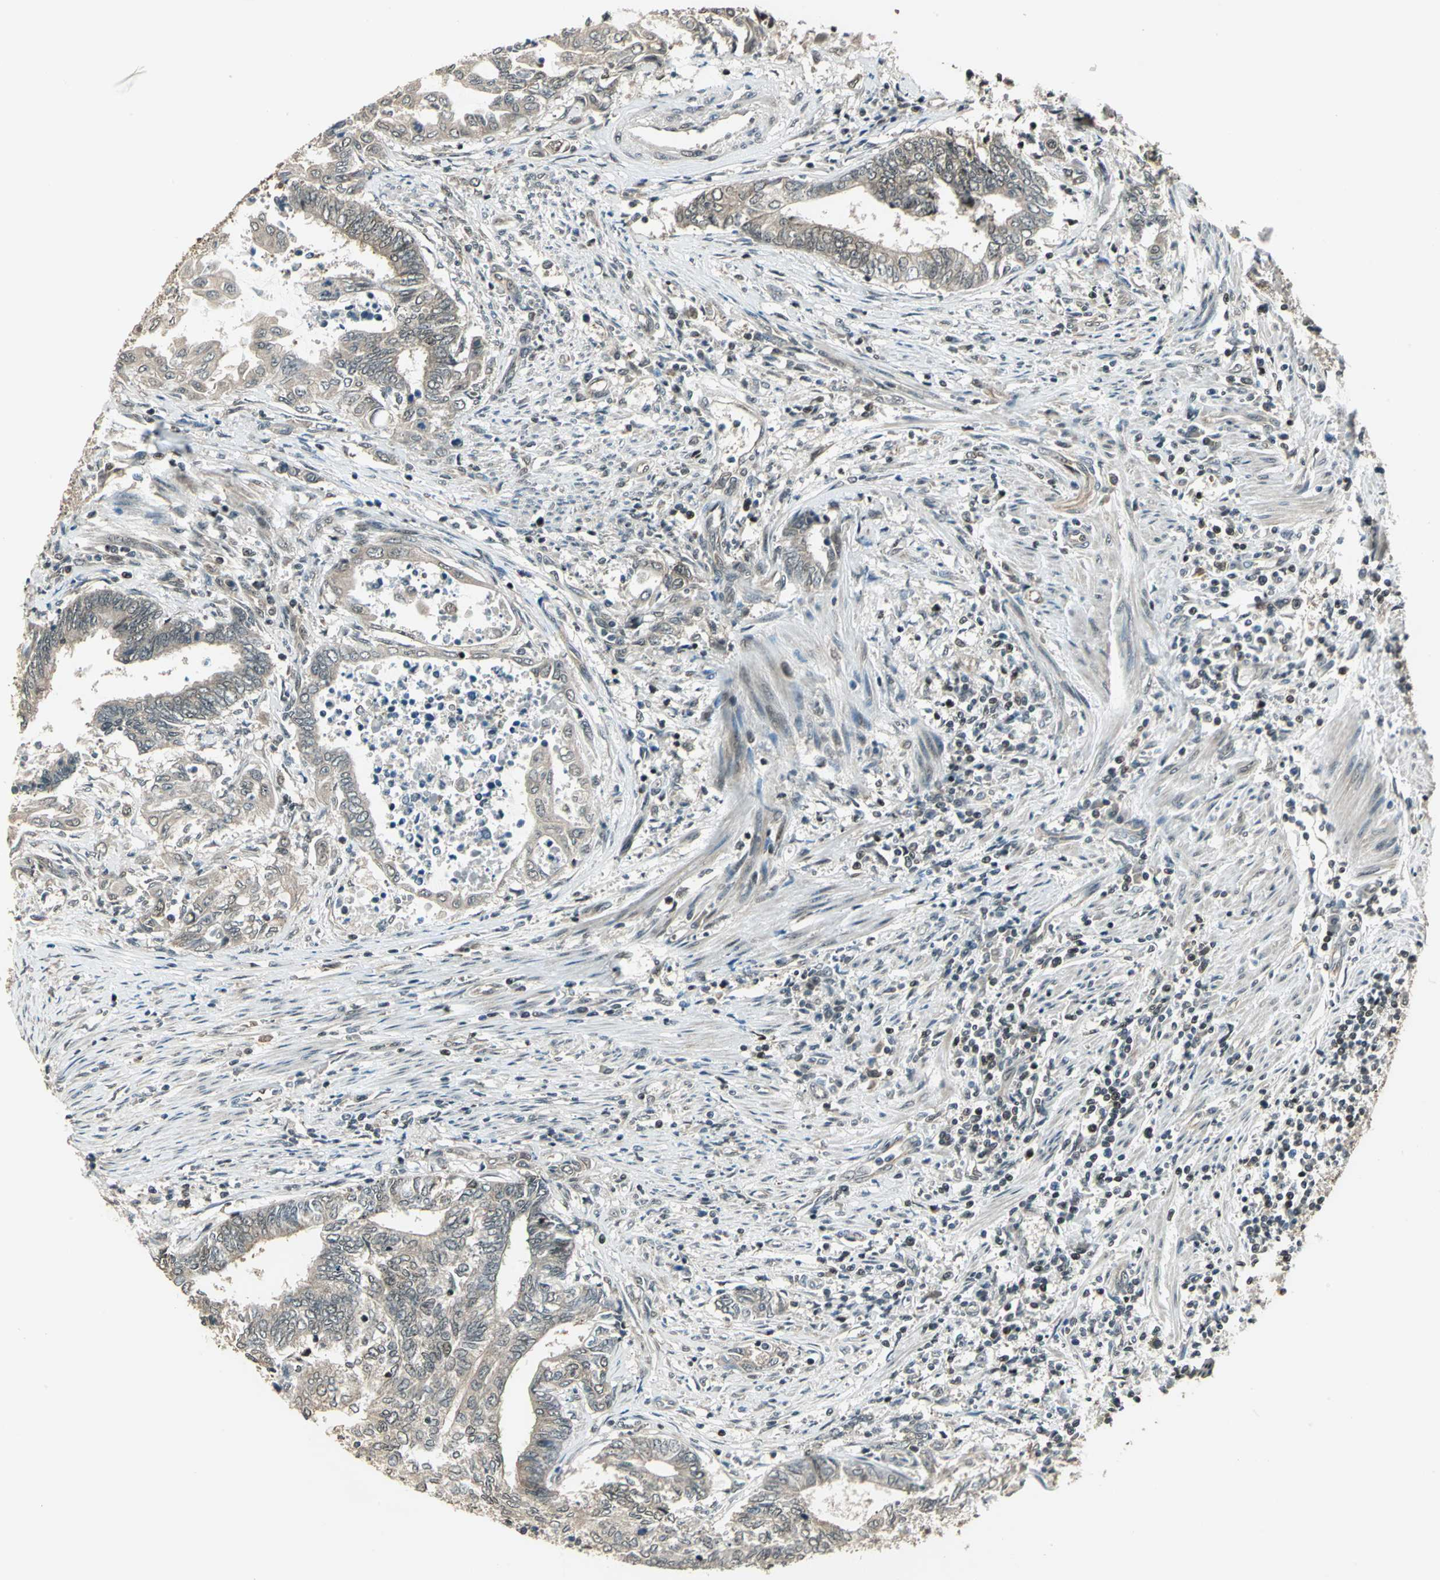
{"staining": {"intensity": "weak", "quantity": ">75%", "location": "cytoplasmic/membranous,nuclear"}, "tissue": "endometrial cancer", "cell_type": "Tumor cells", "image_type": "cancer", "snomed": [{"axis": "morphology", "description": "Adenocarcinoma, NOS"}, {"axis": "topography", "description": "Uterus"}, {"axis": "topography", "description": "Endometrium"}], "caption": "Endometrial adenocarcinoma stained for a protein (brown) shows weak cytoplasmic/membranous and nuclear positive positivity in approximately >75% of tumor cells.", "gene": "PSMC3", "patient": {"sex": "female", "age": 70}}